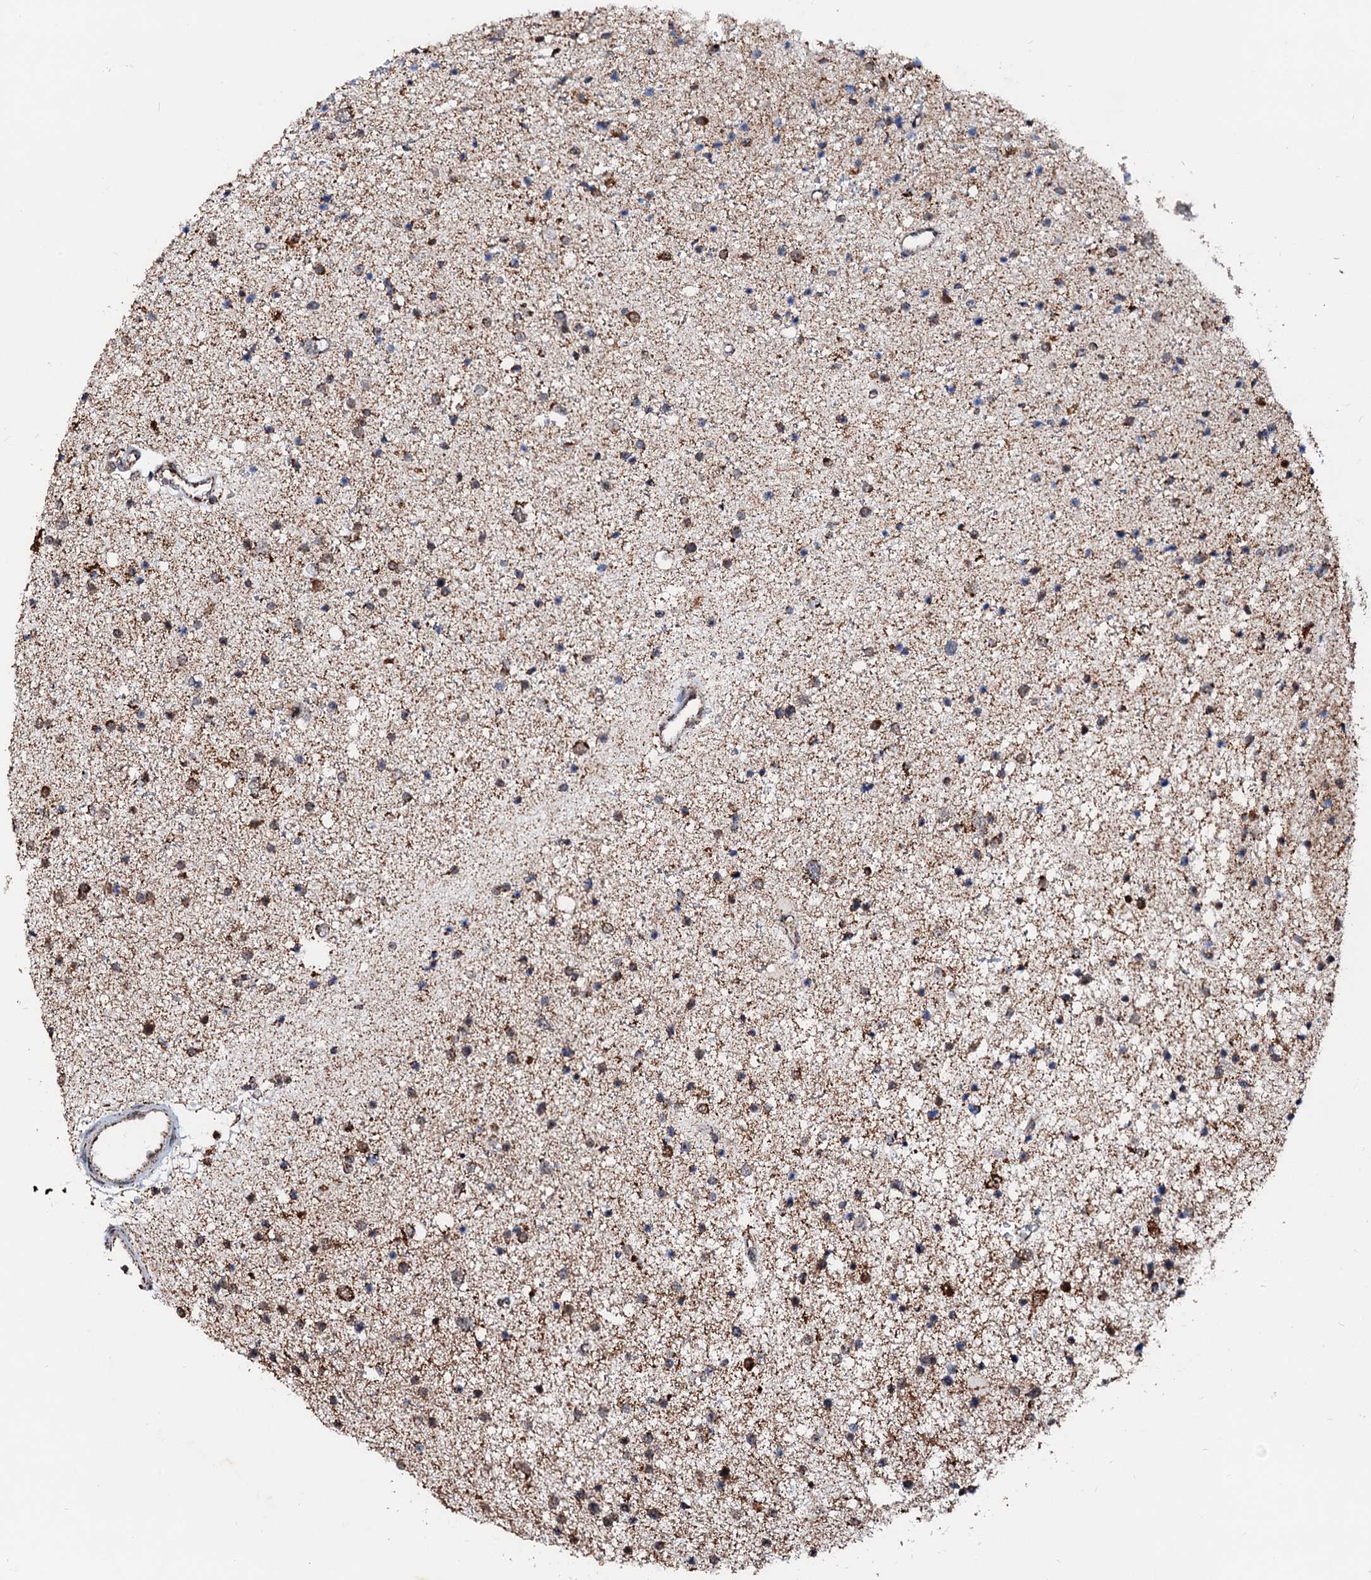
{"staining": {"intensity": "moderate", "quantity": "25%-75%", "location": "cytoplasmic/membranous"}, "tissue": "glioma", "cell_type": "Tumor cells", "image_type": "cancer", "snomed": [{"axis": "morphology", "description": "Glioma, malignant, Low grade"}, {"axis": "topography", "description": "Brain"}], "caption": "Low-grade glioma (malignant) stained with IHC reveals moderate cytoplasmic/membranous expression in about 25%-75% of tumor cells.", "gene": "SECISBP2L", "patient": {"sex": "female", "age": 37}}